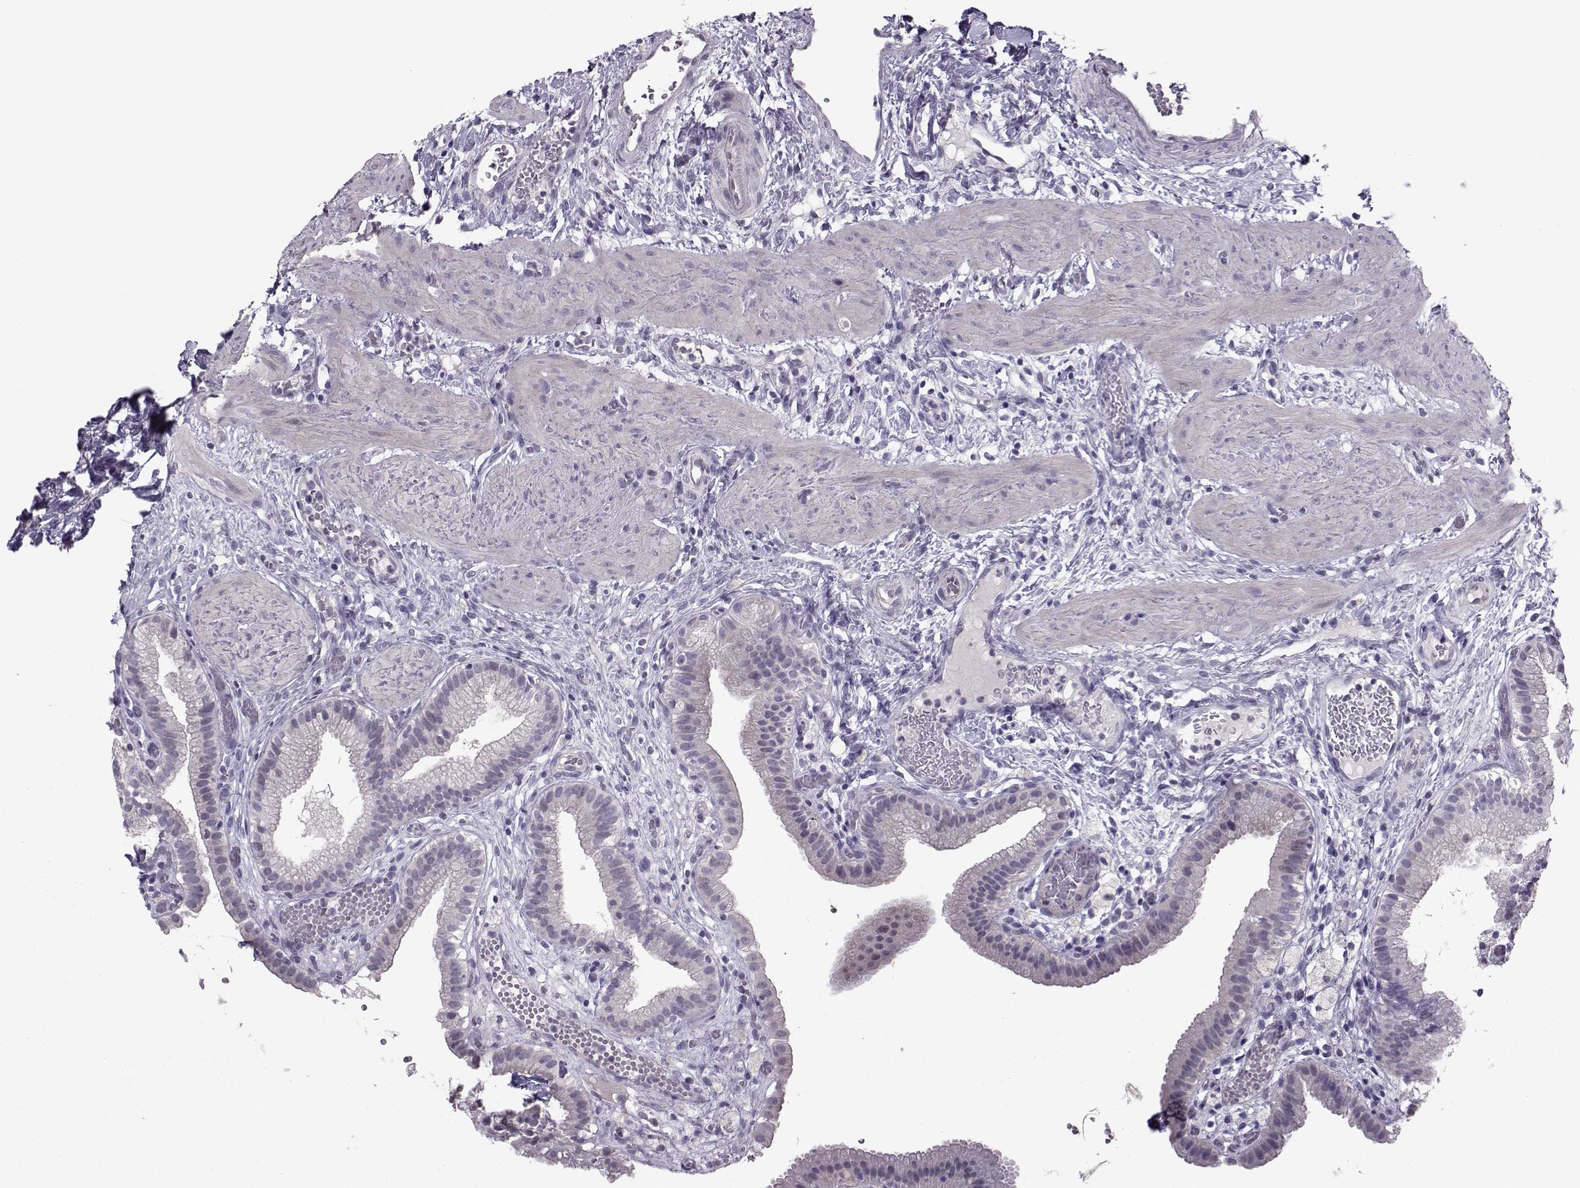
{"staining": {"intensity": "weak", "quantity": "<25%", "location": "cytoplasmic/membranous,nuclear"}, "tissue": "gallbladder", "cell_type": "Glandular cells", "image_type": "normal", "snomed": [{"axis": "morphology", "description": "Normal tissue, NOS"}, {"axis": "topography", "description": "Gallbladder"}], "caption": "Photomicrograph shows no significant protein expression in glandular cells of normal gallbladder. (Brightfield microscopy of DAB (3,3'-diaminobenzidine) immunohistochemistry at high magnification).", "gene": "ASRGL1", "patient": {"sex": "female", "age": 24}}